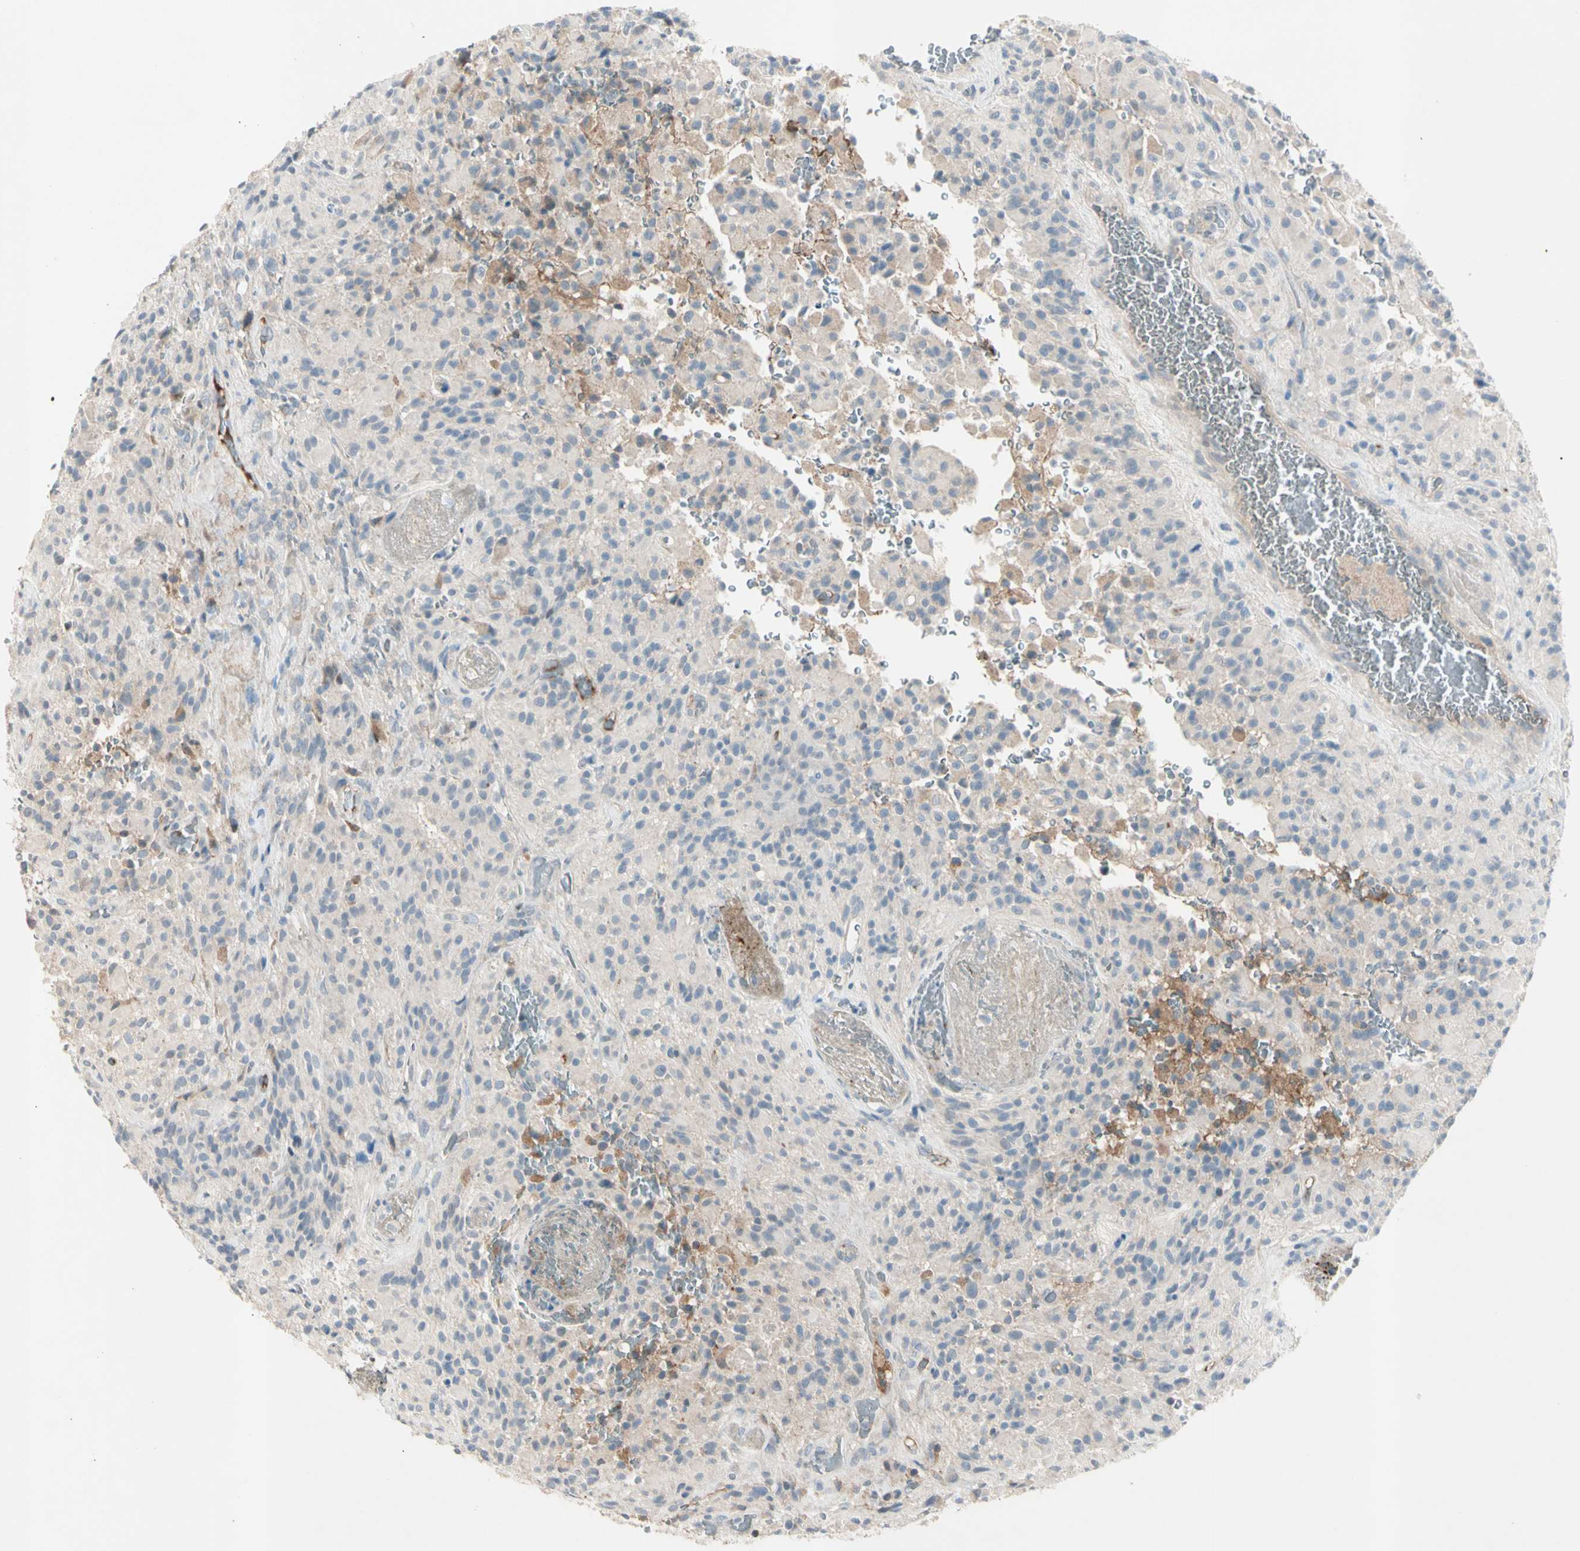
{"staining": {"intensity": "negative", "quantity": "none", "location": "none"}, "tissue": "glioma", "cell_type": "Tumor cells", "image_type": "cancer", "snomed": [{"axis": "morphology", "description": "Glioma, malignant, High grade"}, {"axis": "topography", "description": "Brain"}], "caption": "Image shows no protein expression in tumor cells of glioma tissue.", "gene": "SERPIND1", "patient": {"sex": "male", "age": 71}}